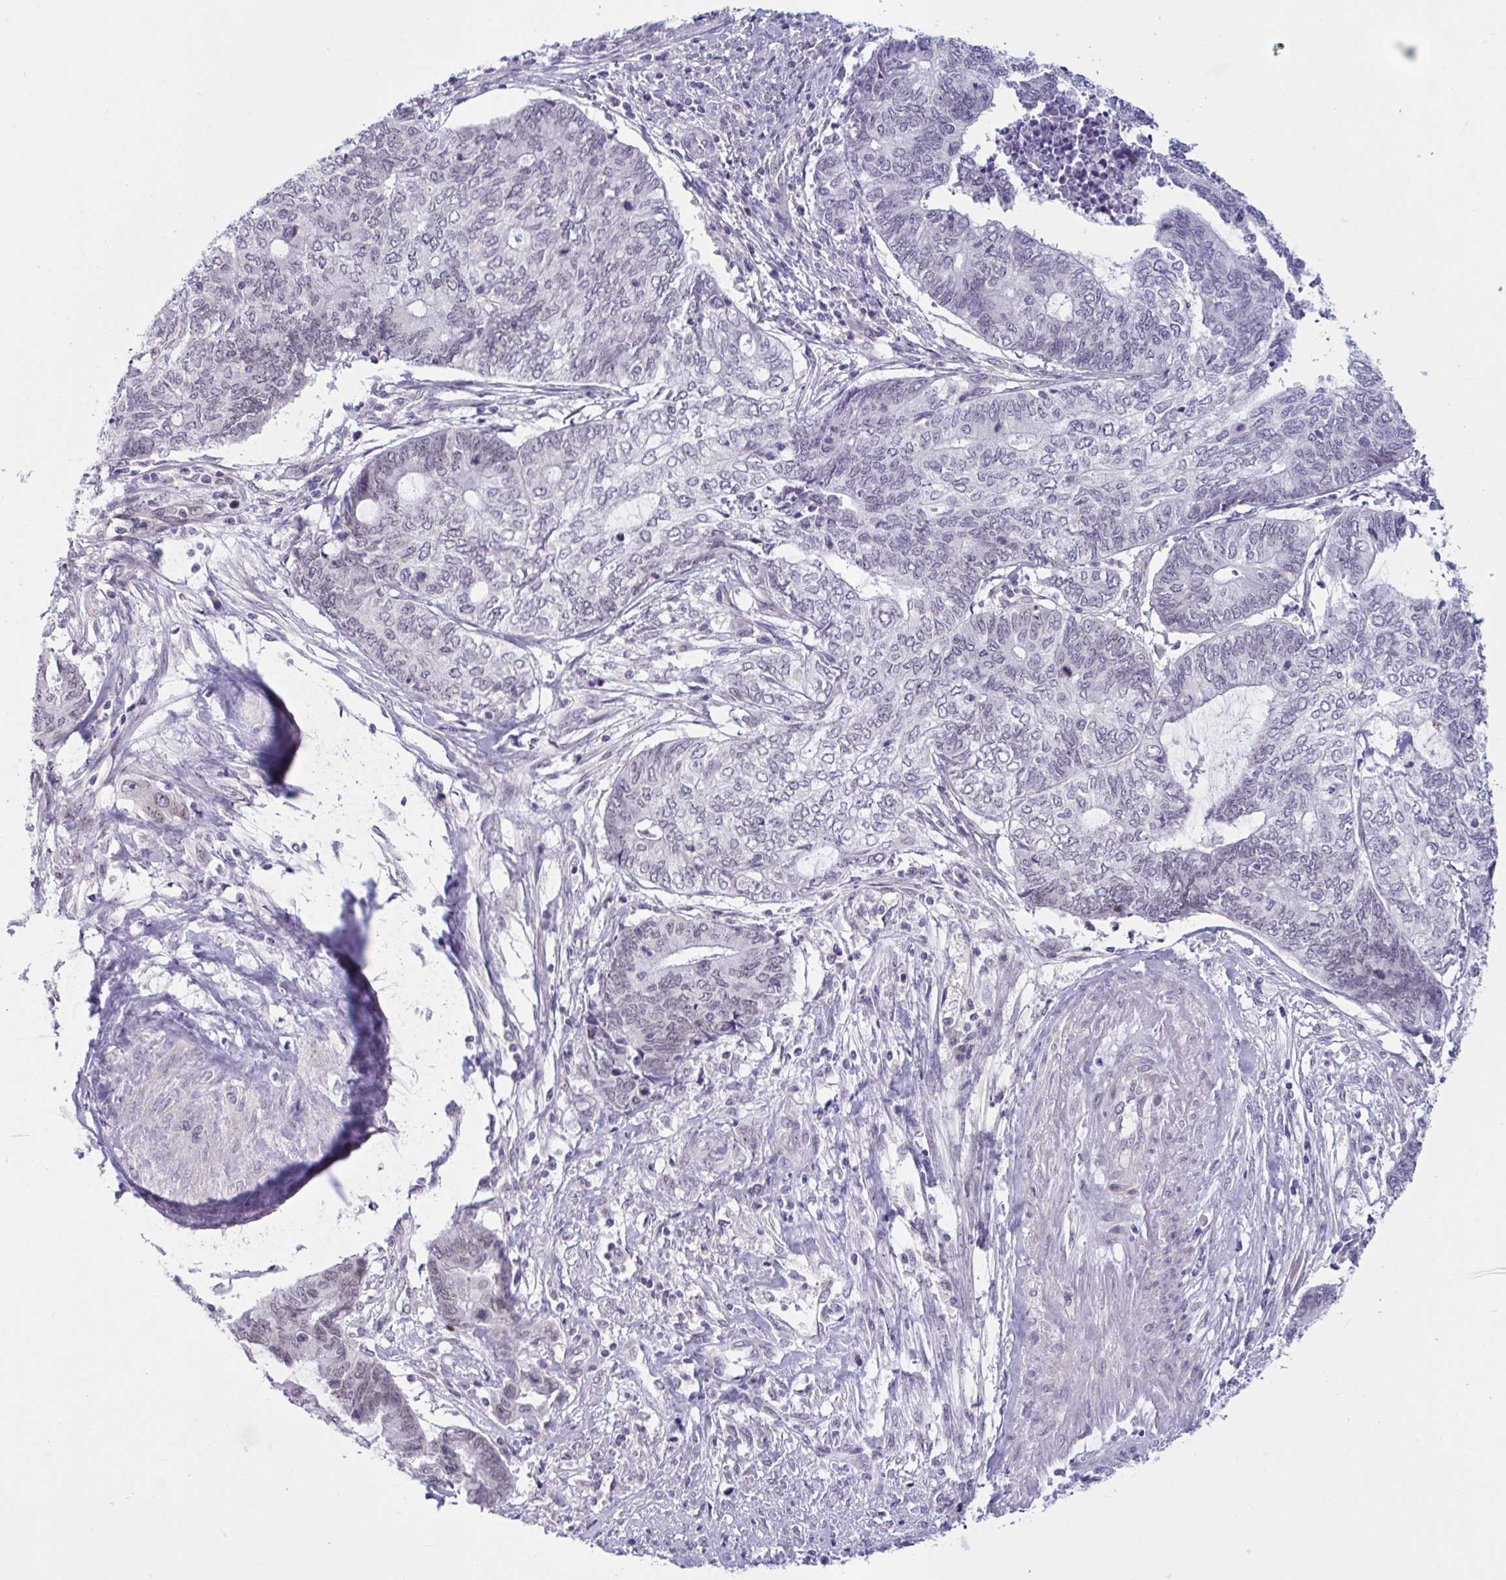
{"staining": {"intensity": "weak", "quantity": "<25%", "location": "nuclear"}, "tissue": "endometrial cancer", "cell_type": "Tumor cells", "image_type": "cancer", "snomed": [{"axis": "morphology", "description": "Adenocarcinoma, NOS"}, {"axis": "topography", "description": "Uterus"}, {"axis": "topography", "description": "Endometrium"}], "caption": "Tumor cells are negative for brown protein staining in endometrial cancer.", "gene": "DOCK11", "patient": {"sex": "female", "age": 70}}